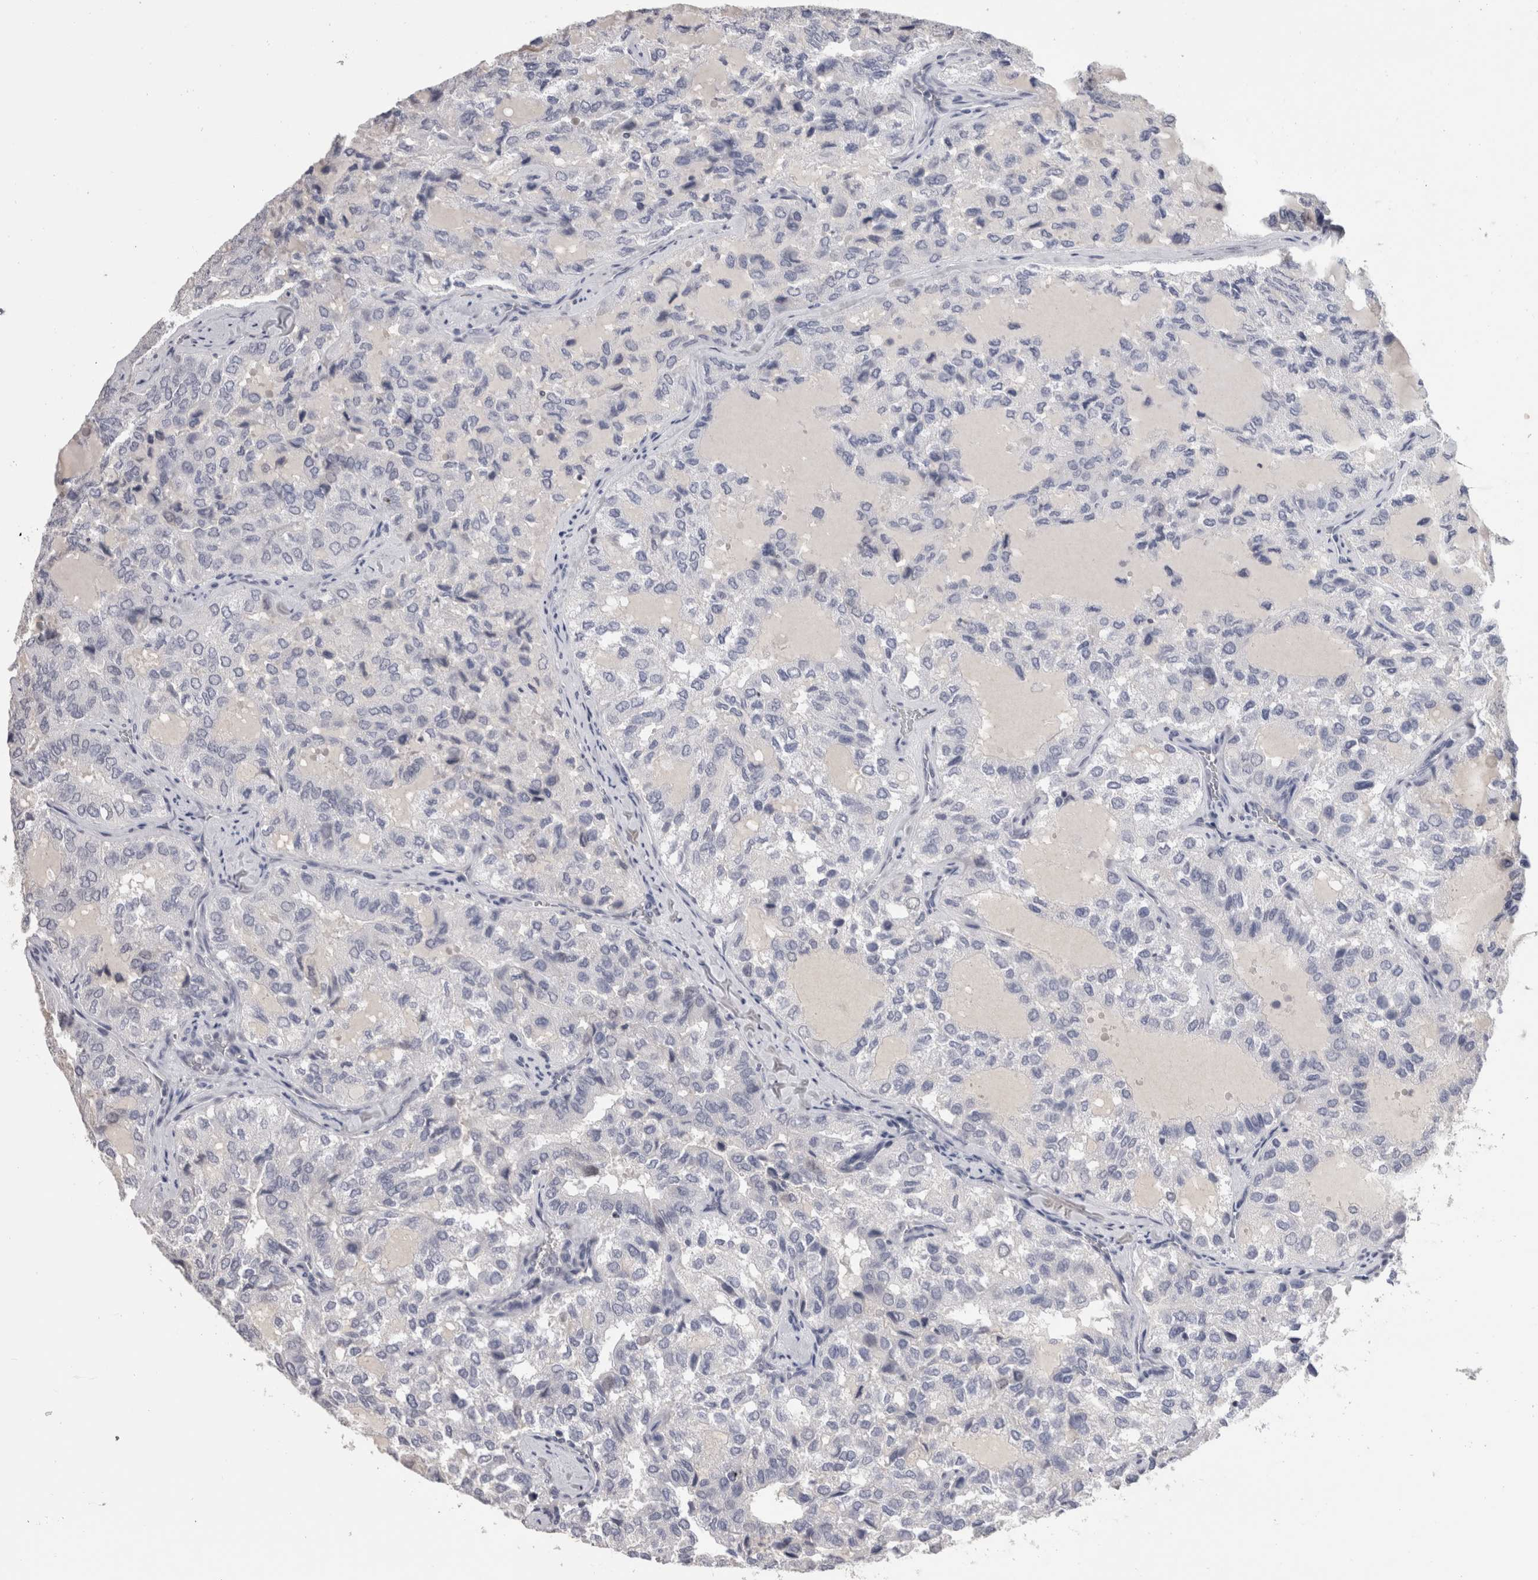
{"staining": {"intensity": "negative", "quantity": "none", "location": "none"}, "tissue": "thyroid cancer", "cell_type": "Tumor cells", "image_type": "cancer", "snomed": [{"axis": "morphology", "description": "Follicular adenoma carcinoma, NOS"}, {"axis": "topography", "description": "Thyroid gland"}], "caption": "IHC of follicular adenoma carcinoma (thyroid) shows no expression in tumor cells. (Immunohistochemistry (ihc), brightfield microscopy, high magnification).", "gene": "DDX17", "patient": {"sex": "male", "age": 75}}